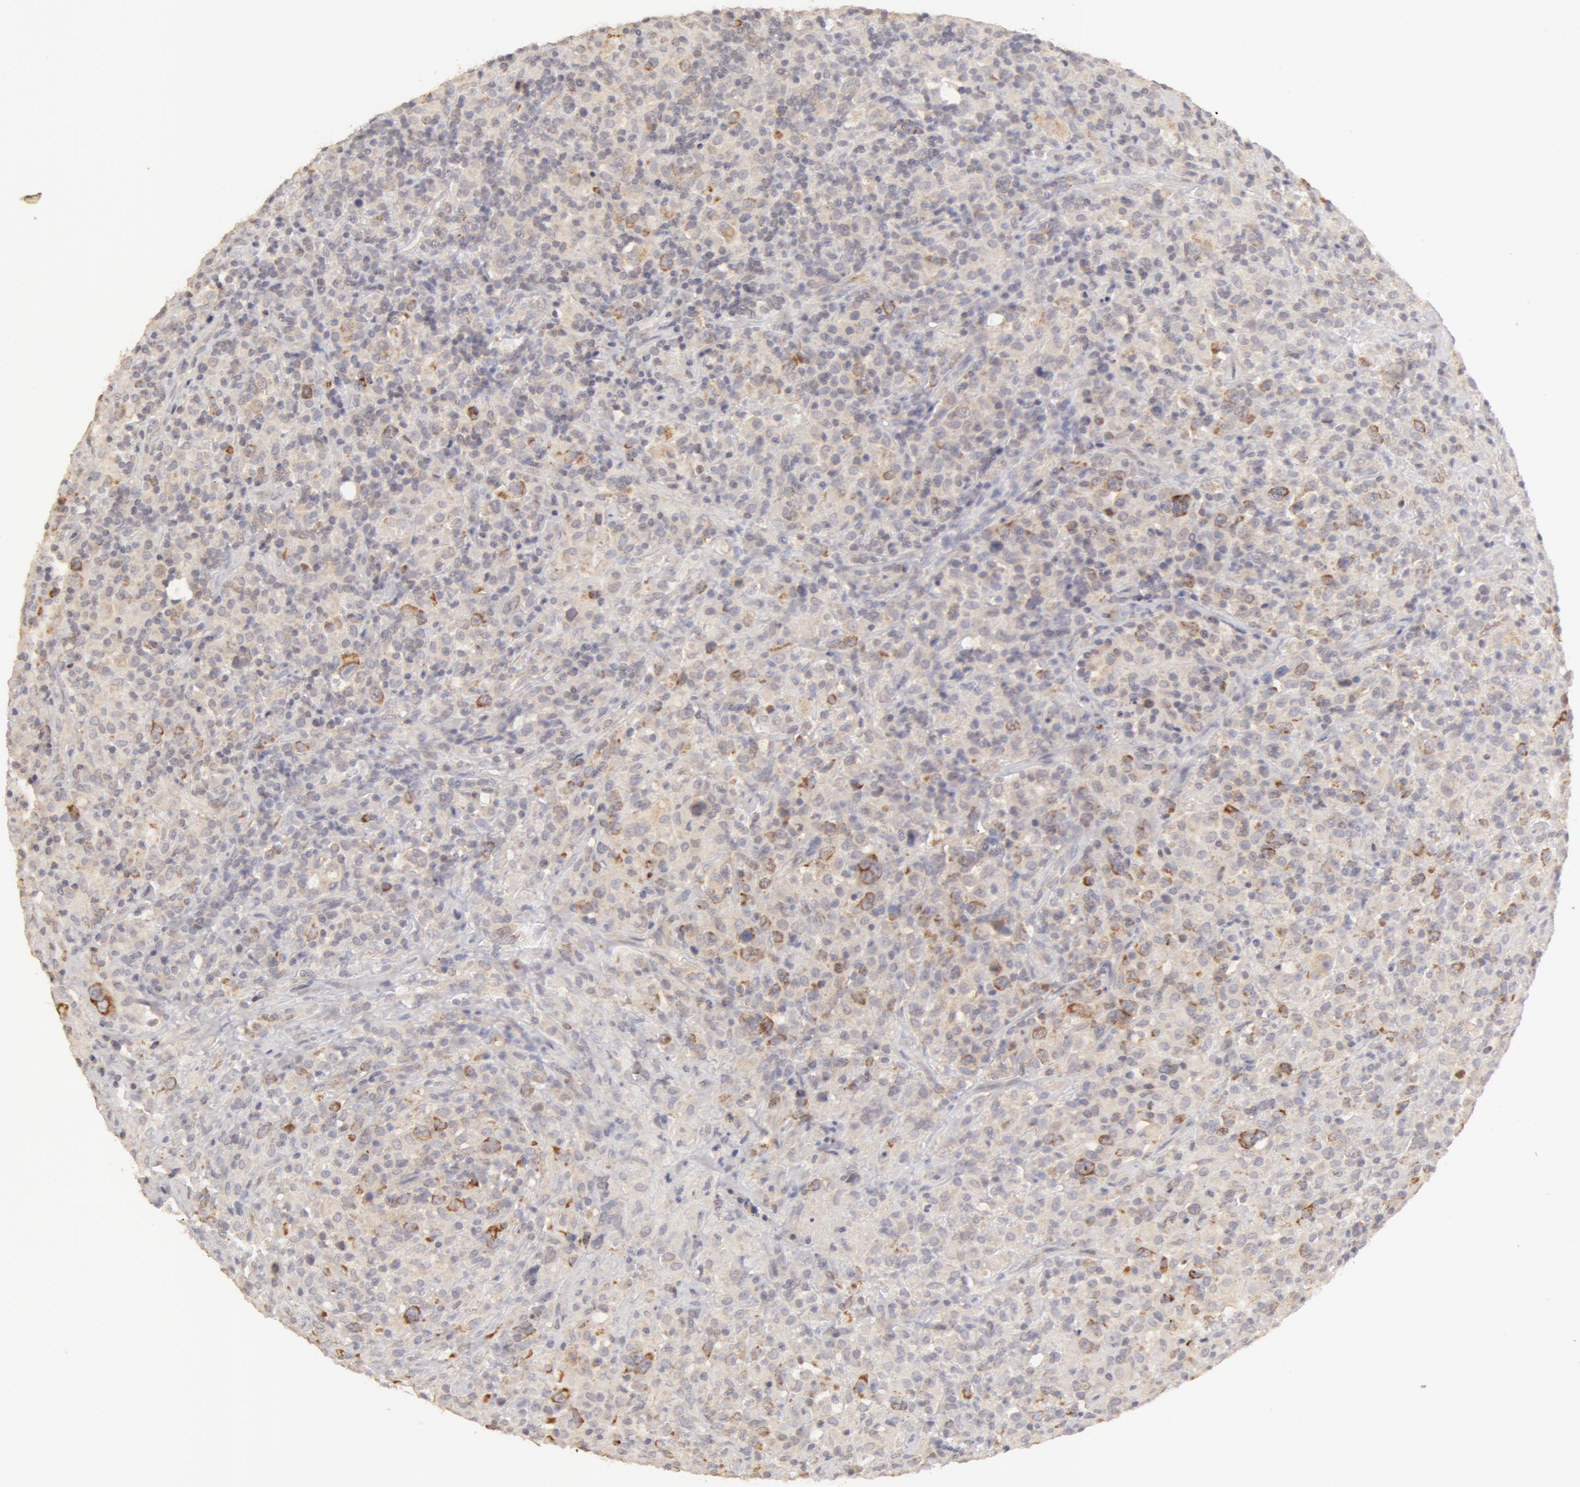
{"staining": {"intensity": "moderate", "quantity": "<25%", "location": "cytoplasmic/membranous"}, "tissue": "lymphoma", "cell_type": "Tumor cells", "image_type": "cancer", "snomed": [{"axis": "morphology", "description": "Hodgkin's disease, NOS"}, {"axis": "topography", "description": "Lymph node"}], "caption": "A low amount of moderate cytoplasmic/membranous expression is seen in about <25% of tumor cells in lymphoma tissue.", "gene": "ADPRH", "patient": {"sex": "male", "age": 46}}